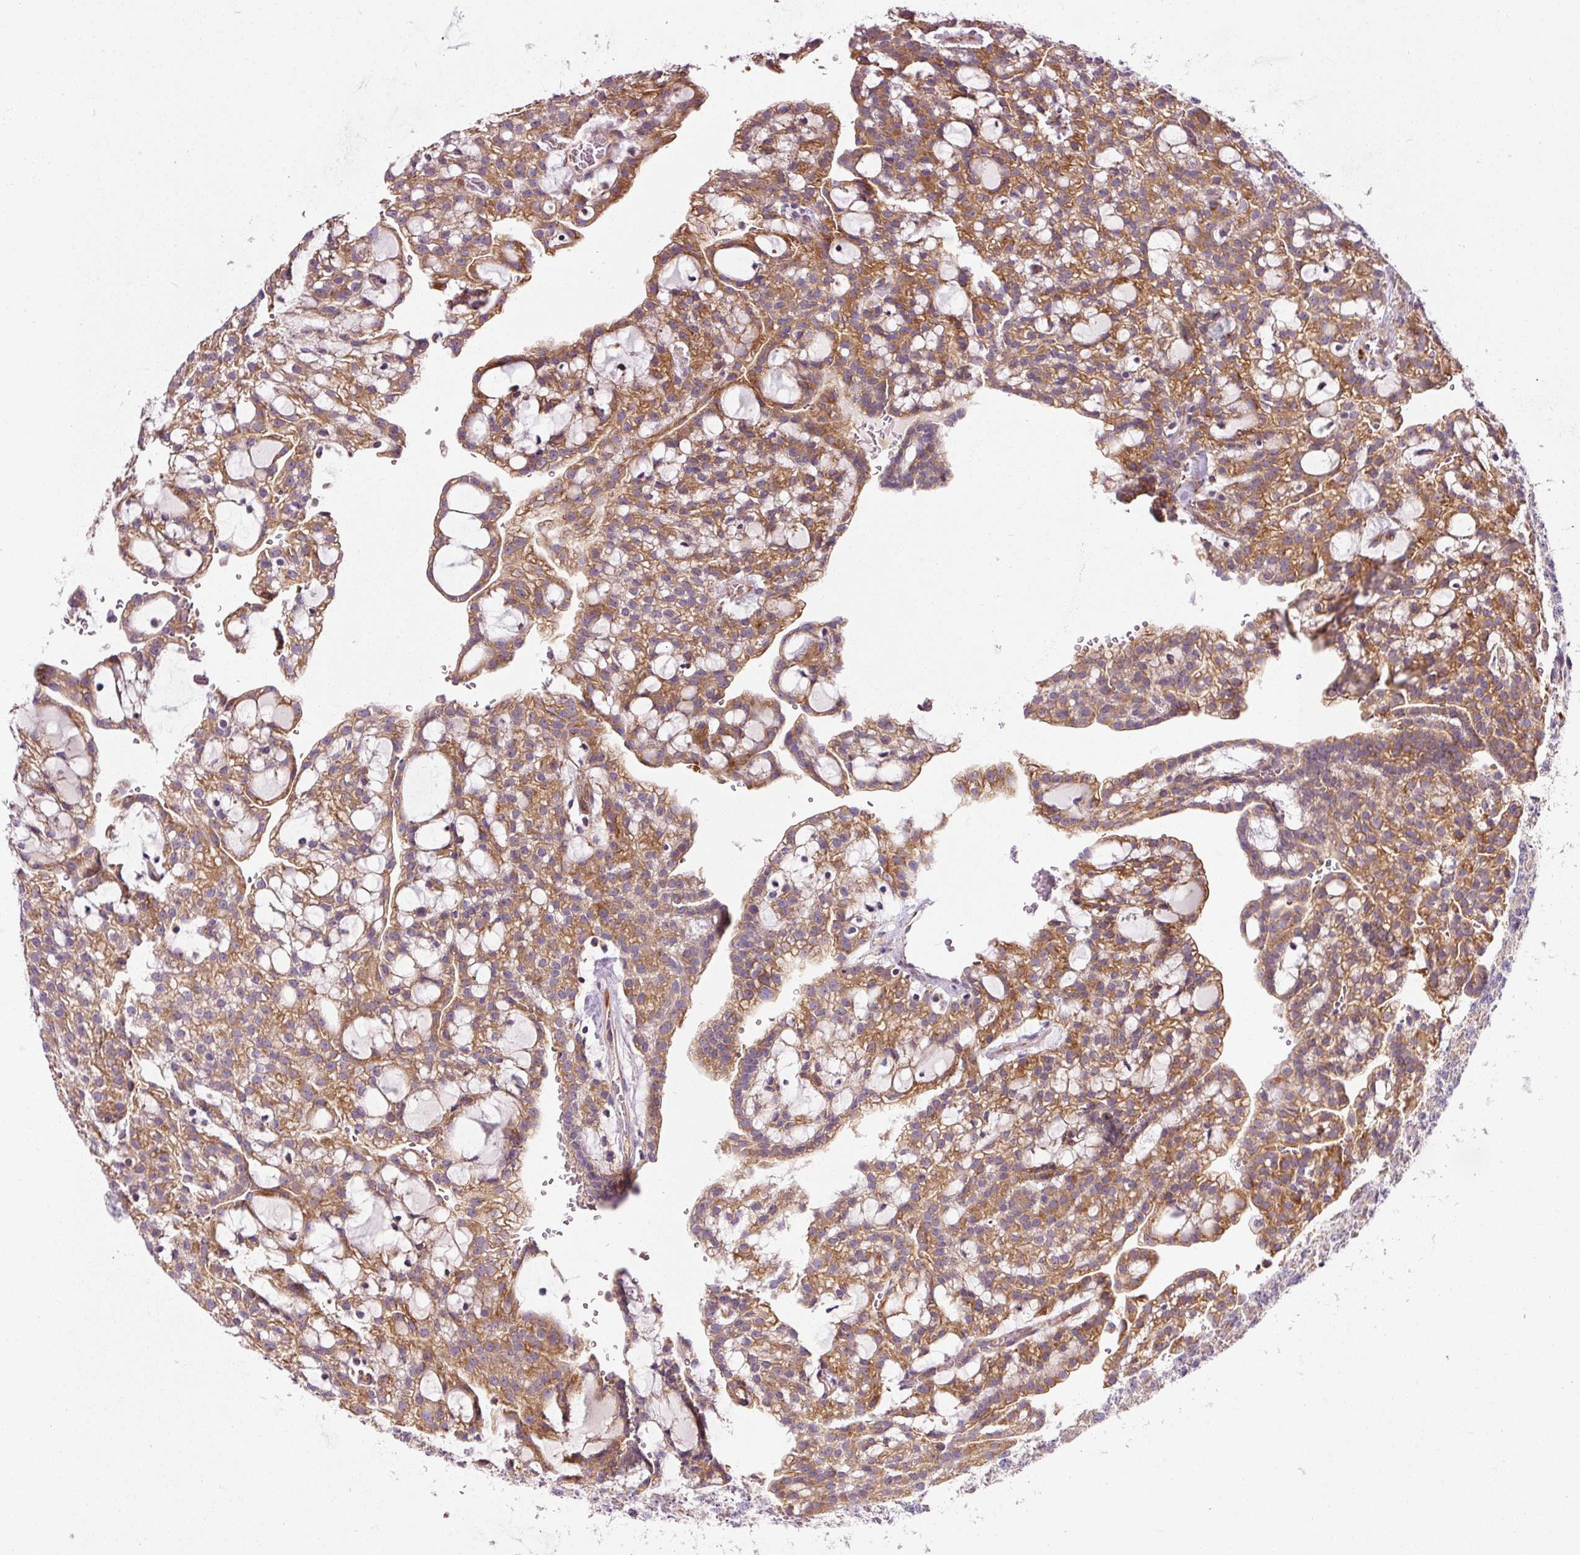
{"staining": {"intensity": "moderate", "quantity": ">75%", "location": "cytoplasmic/membranous"}, "tissue": "renal cancer", "cell_type": "Tumor cells", "image_type": "cancer", "snomed": [{"axis": "morphology", "description": "Adenocarcinoma, NOS"}, {"axis": "topography", "description": "Kidney"}], "caption": "Approximately >75% of tumor cells in human renal cancer demonstrate moderate cytoplasmic/membranous protein positivity as visualized by brown immunohistochemical staining.", "gene": "RPL10A", "patient": {"sex": "male", "age": 63}}